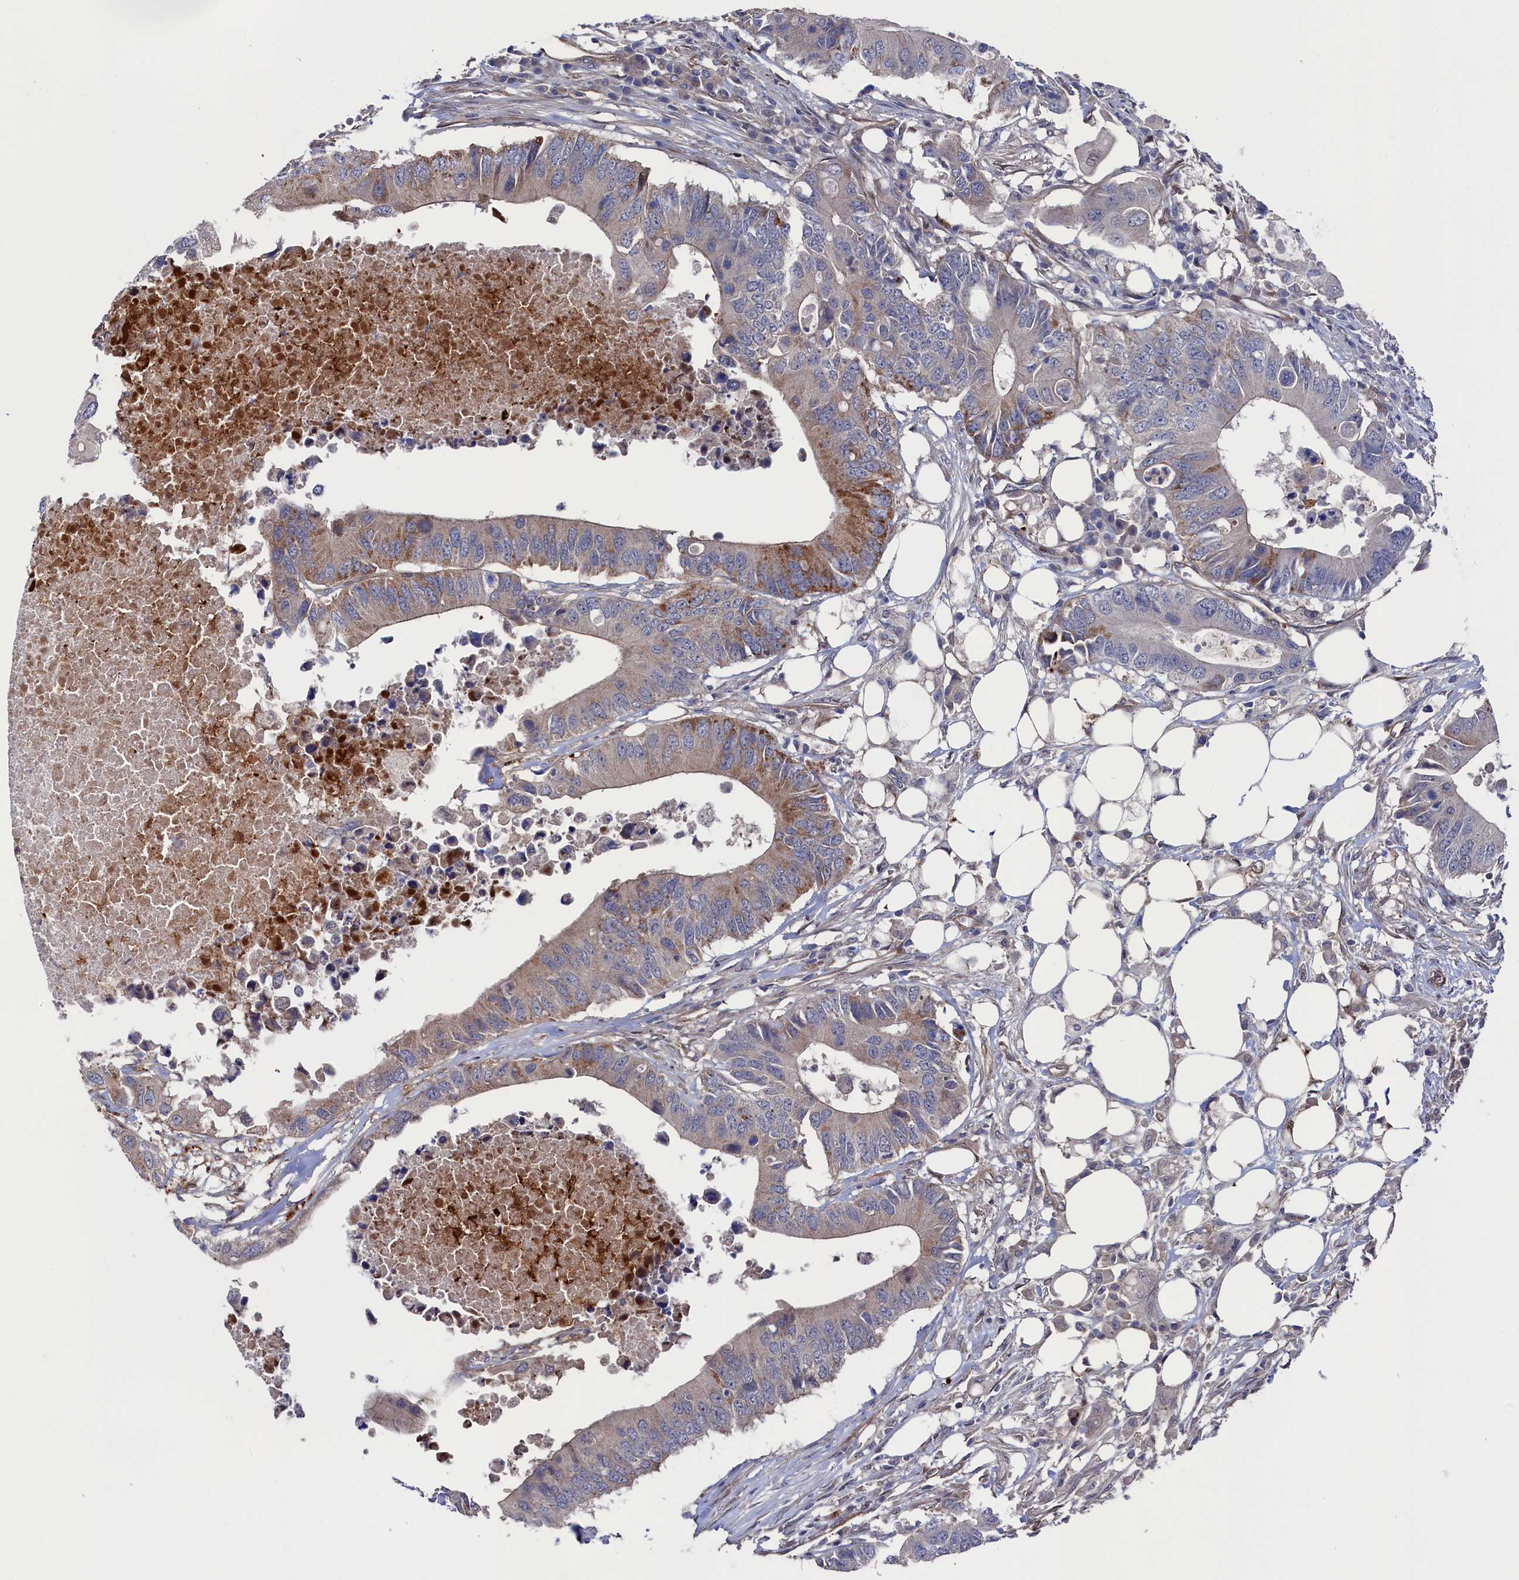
{"staining": {"intensity": "moderate", "quantity": "<25%", "location": "cytoplasmic/membranous"}, "tissue": "colorectal cancer", "cell_type": "Tumor cells", "image_type": "cancer", "snomed": [{"axis": "morphology", "description": "Adenocarcinoma, NOS"}, {"axis": "topography", "description": "Colon"}], "caption": "Human colorectal cancer (adenocarcinoma) stained with a brown dye reveals moderate cytoplasmic/membranous positive positivity in approximately <25% of tumor cells.", "gene": "ZNF891", "patient": {"sex": "male", "age": 71}}